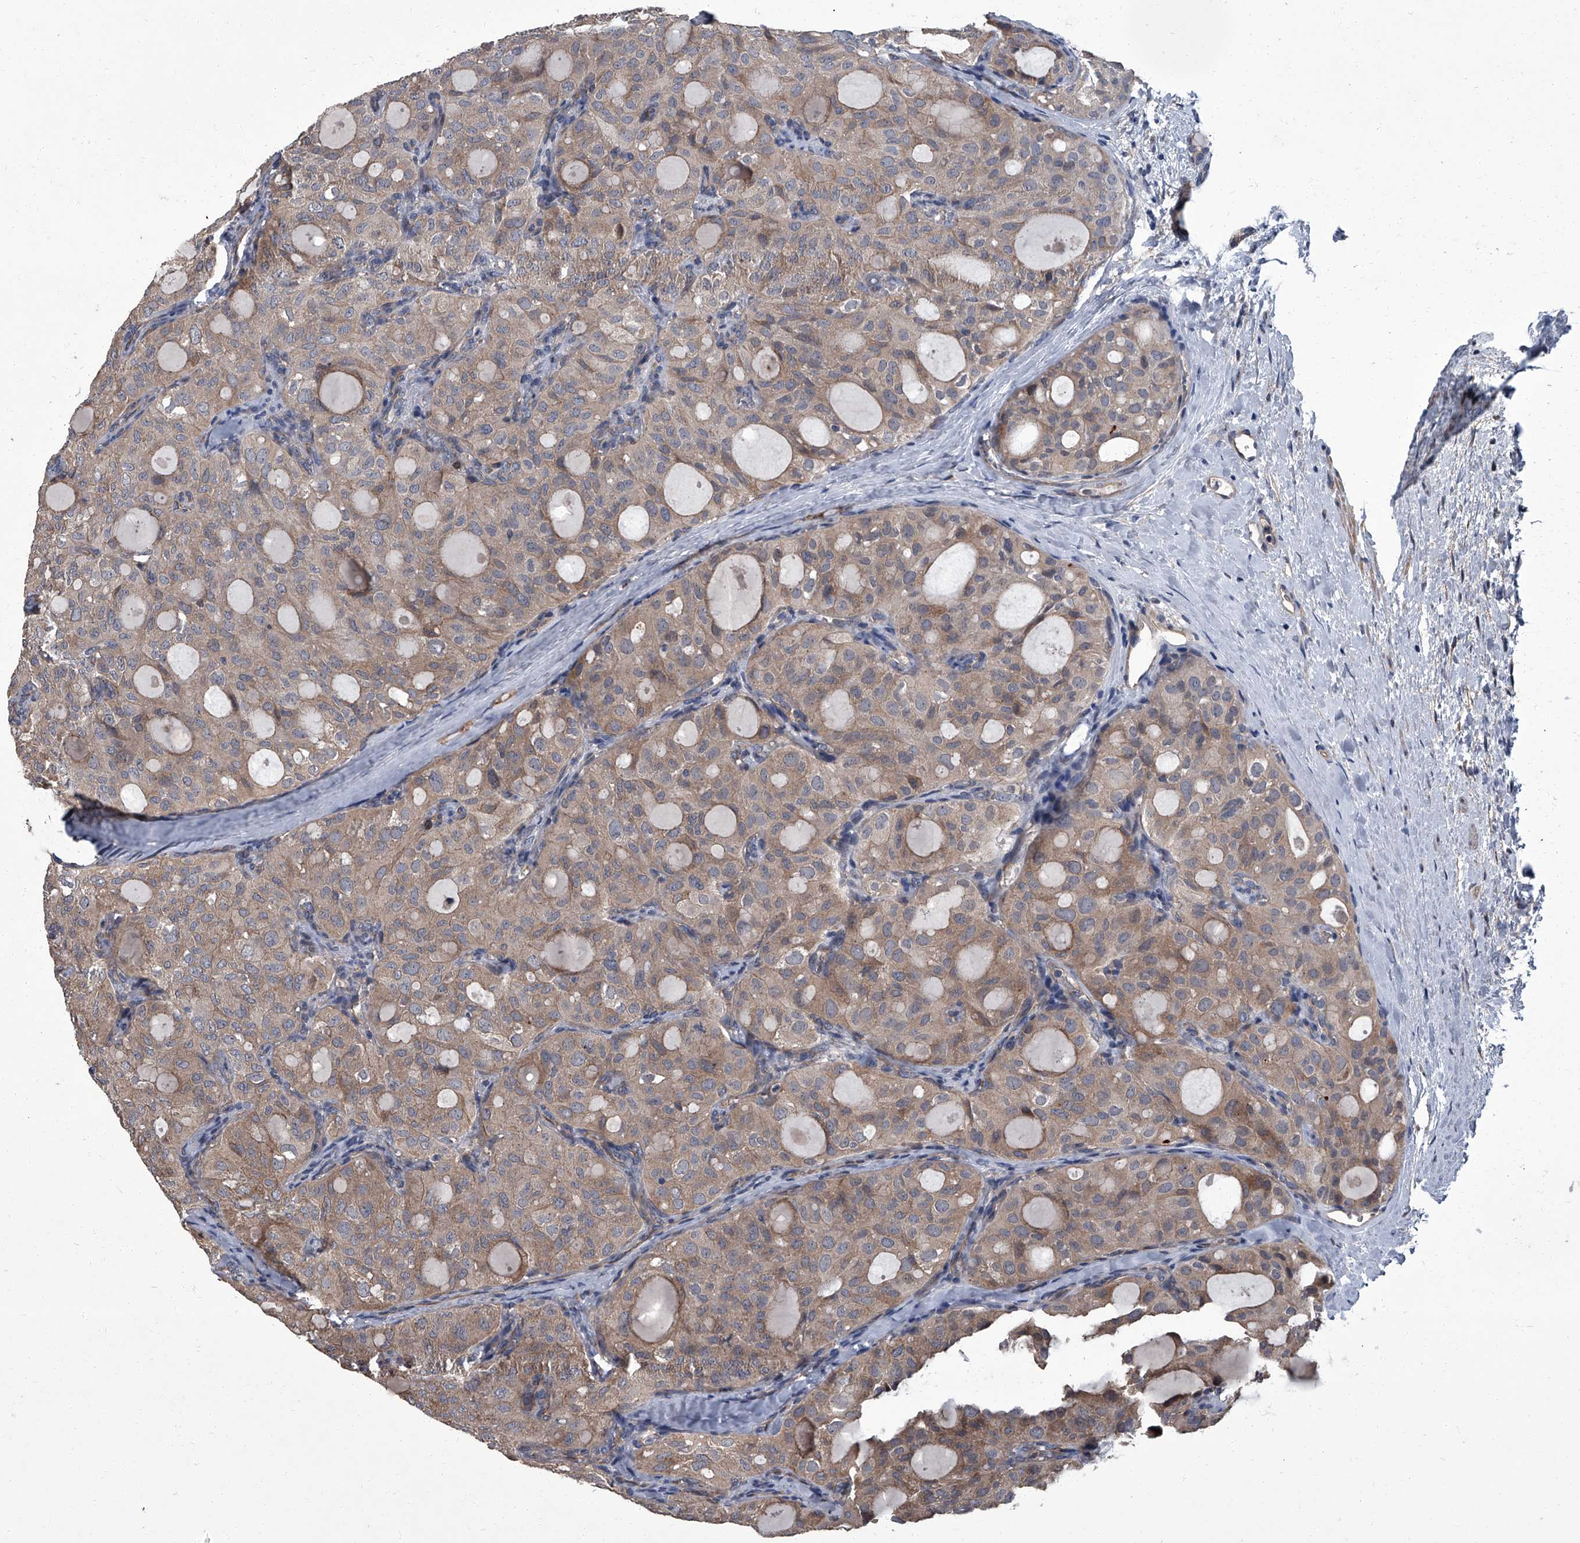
{"staining": {"intensity": "weak", "quantity": ">75%", "location": "cytoplasmic/membranous"}, "tissue": "thyroid cancer", "cell_type": "Tumor cells", "image_type": "cancer", "snomed": [{"axis": "morphology", "description": "Follicular adenoma carcinoma, NOS"}, {"axis": "topography", "description": "Thyroid gland"}], "caption": "Thyroid cancer was stained to show a protein in brown. There is low levels of weak cytoplasmic/membranous positivity in approximately >75% of tumor cells.", "gene": "SIRT4", "patient": {"sex": "male", "age": 75}}